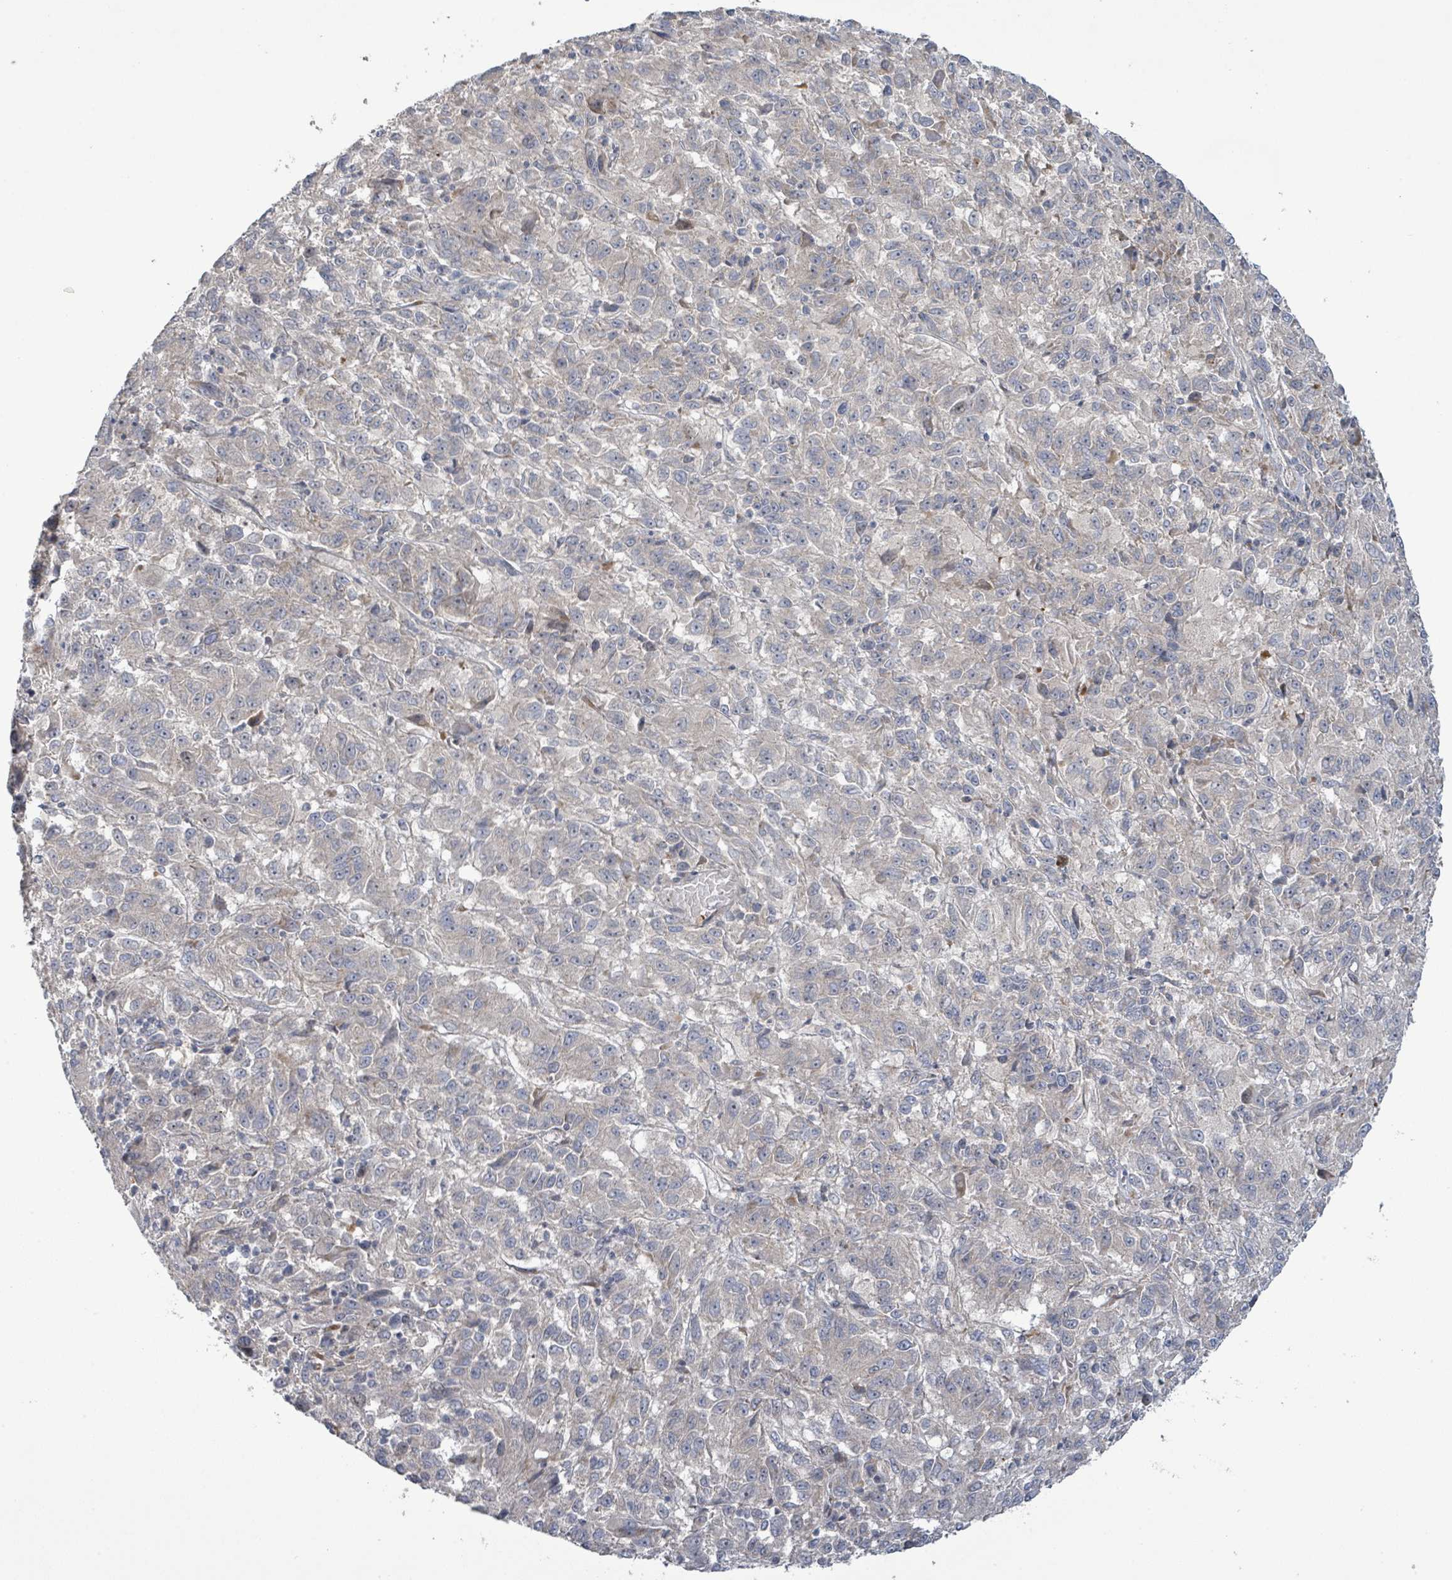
{"staining": {"intensity": "negative", "quantity": "none", "location": "none"}, "tissue": "melanoma", "cell_type": "Tumor cells", "image_type": "cancer", "snomed": [{"axis": "morphology", "description": "Malignant melanoma, Metastatic site"}, {"axis": "topography", "description": "Lung"}], "caption": "Immunohistochemistry of human melanoma exhibits no expression in tumor cells.", "gene": "LILRA4", "patient": {"sex": "male", "age": 64}}